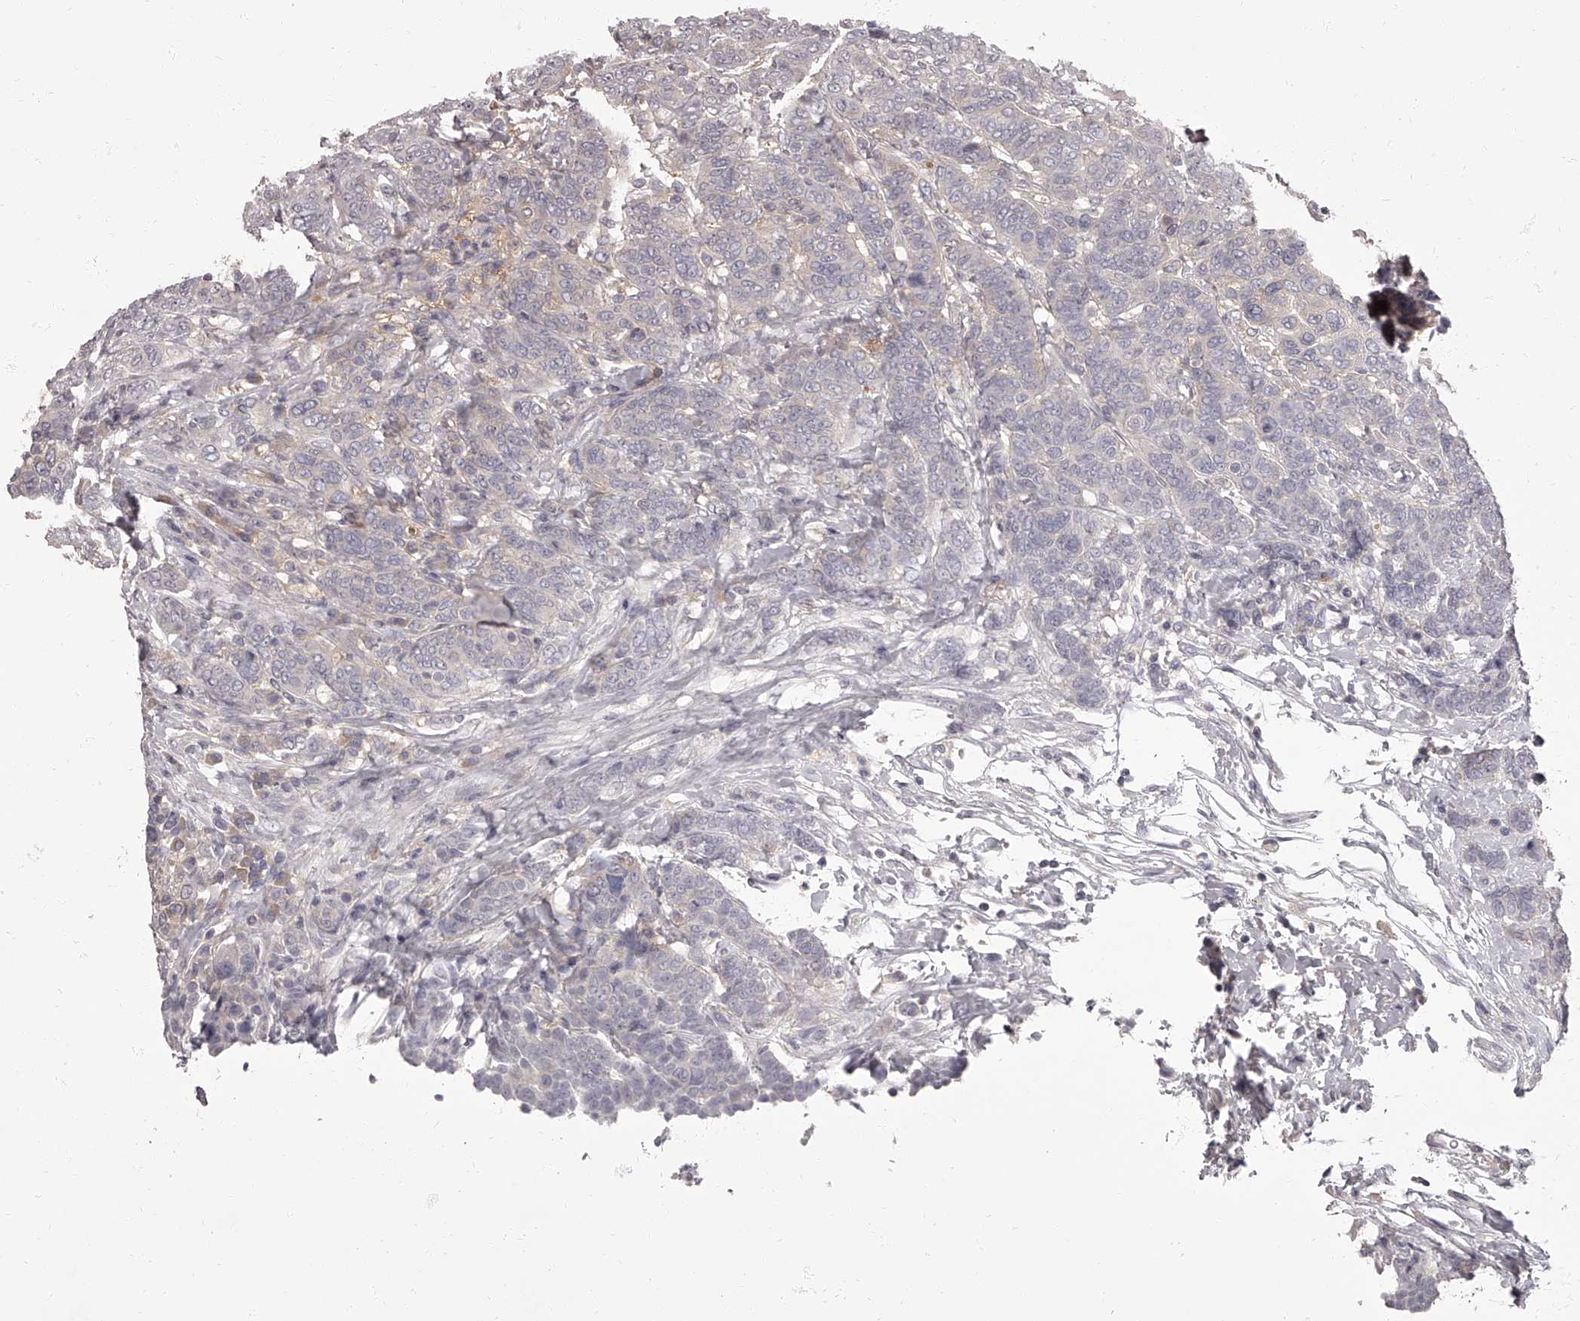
{"staining": {"intensity": "negative", "quantity": "none", "location": "none"}, "tissue": "breast cancer", "cell_type": "Tumor cells", "image_type": "cancer", "snomed": [{"axis": "morphology", "description": "Duct carcinoma"}, {"axis": "topography", "description": "Breast"}], "caption": "Tumor cells are negative for protein expression in human breast invasive ductal carcinoma.", "gene": "APEH", "patient": {"sex": "female", "age": 37}}